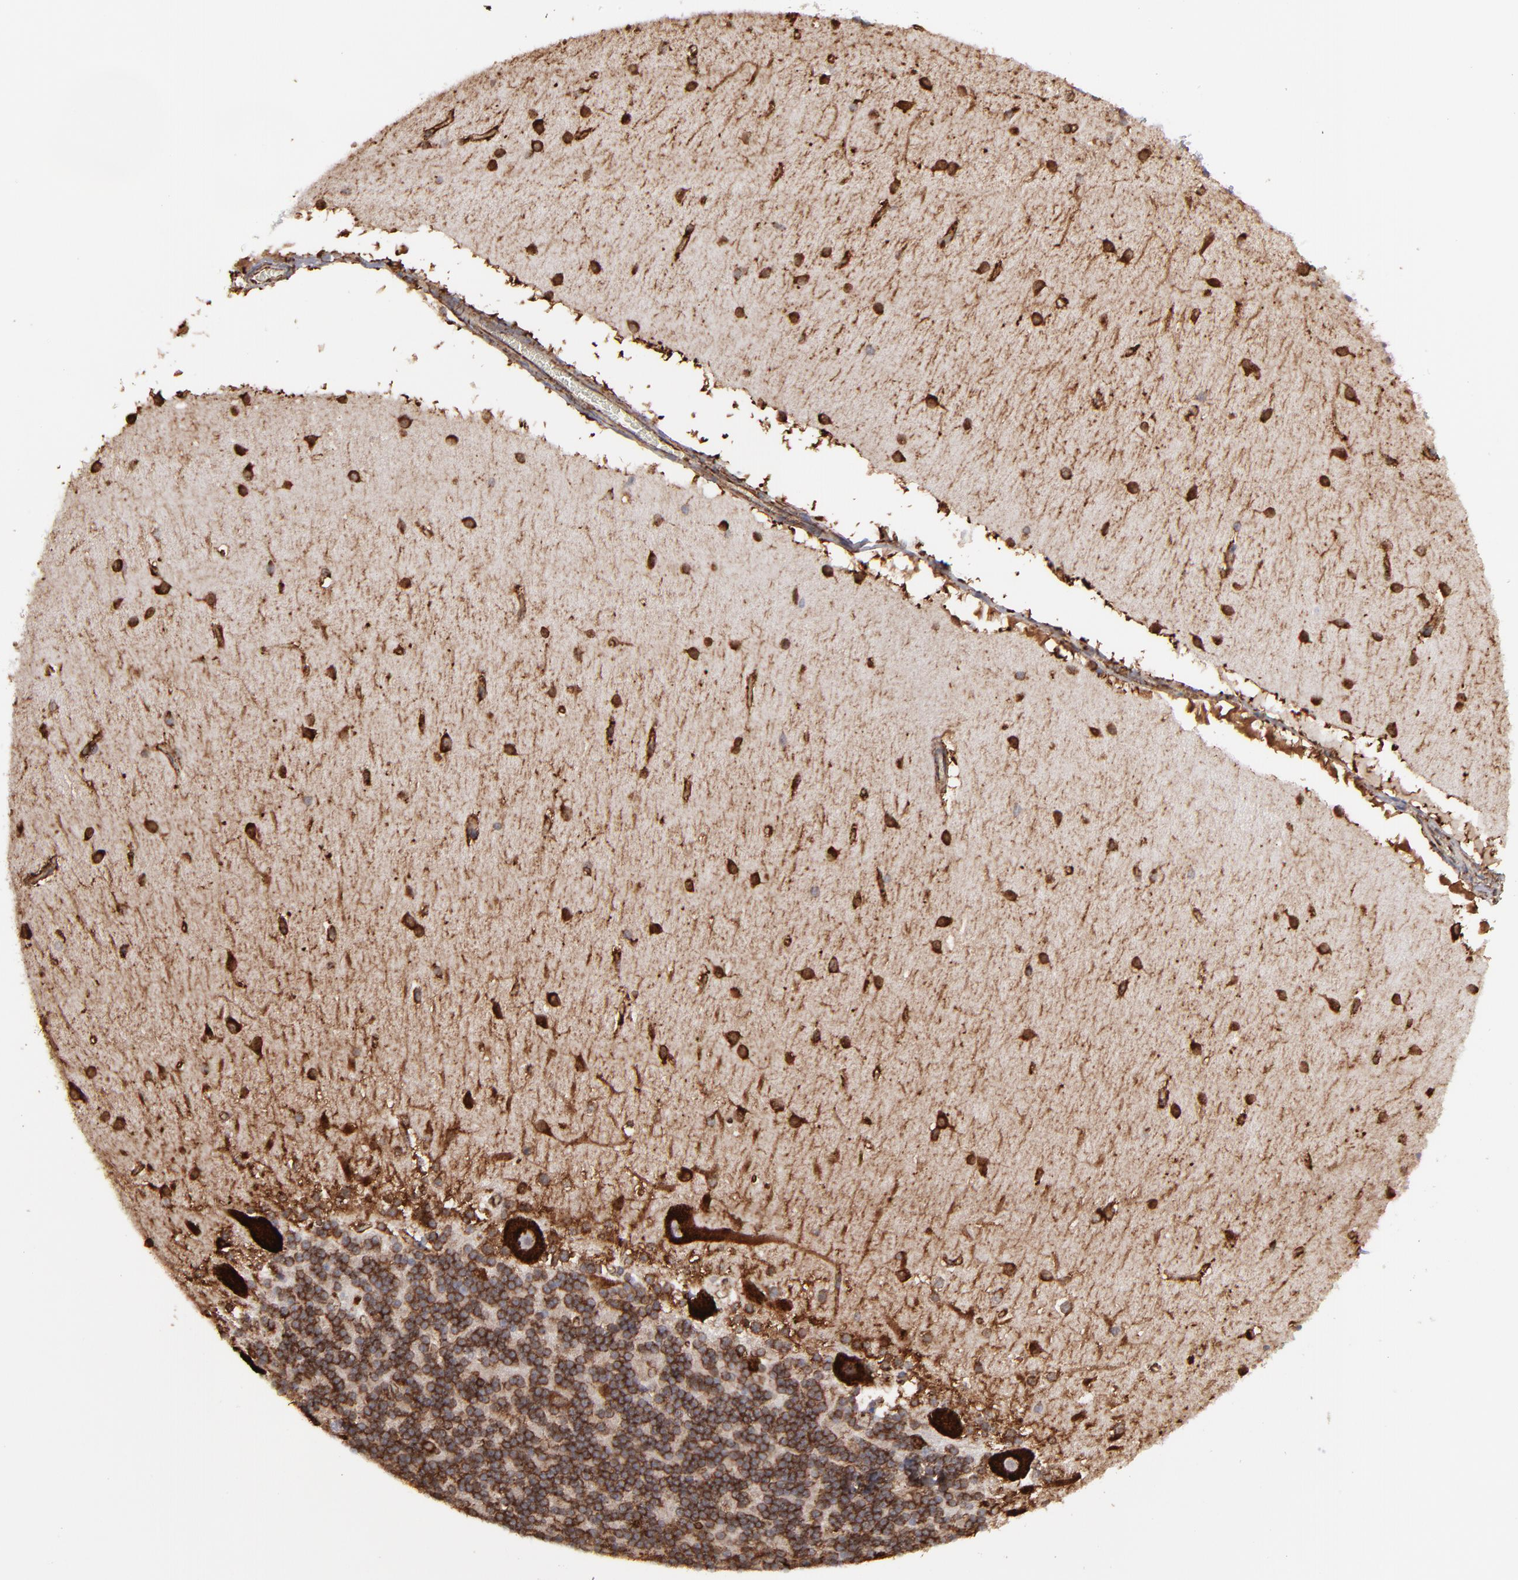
{"staining": {"intensity": "strong", "quantity": ">75%", "location": "cytoplasmic/membranous"}, "tissue": "cerebellum", "cell_type": "Cells in granular layer", "image_type": "normal", "snomed": [{"axis": "morphology", "description": "Normal tissue, NOS"}, {"axis": "topography", "description": "Cerebellum"}], "caption": "This is a photomicrograph of immunohistochemistry (IHC) staining of normal cerebellum, which shows strong positivity in the cytoplasmic/membranous of cells in granular layer.", "gene": "KTN1", "patient": {"sex": "female", "age": 19}}